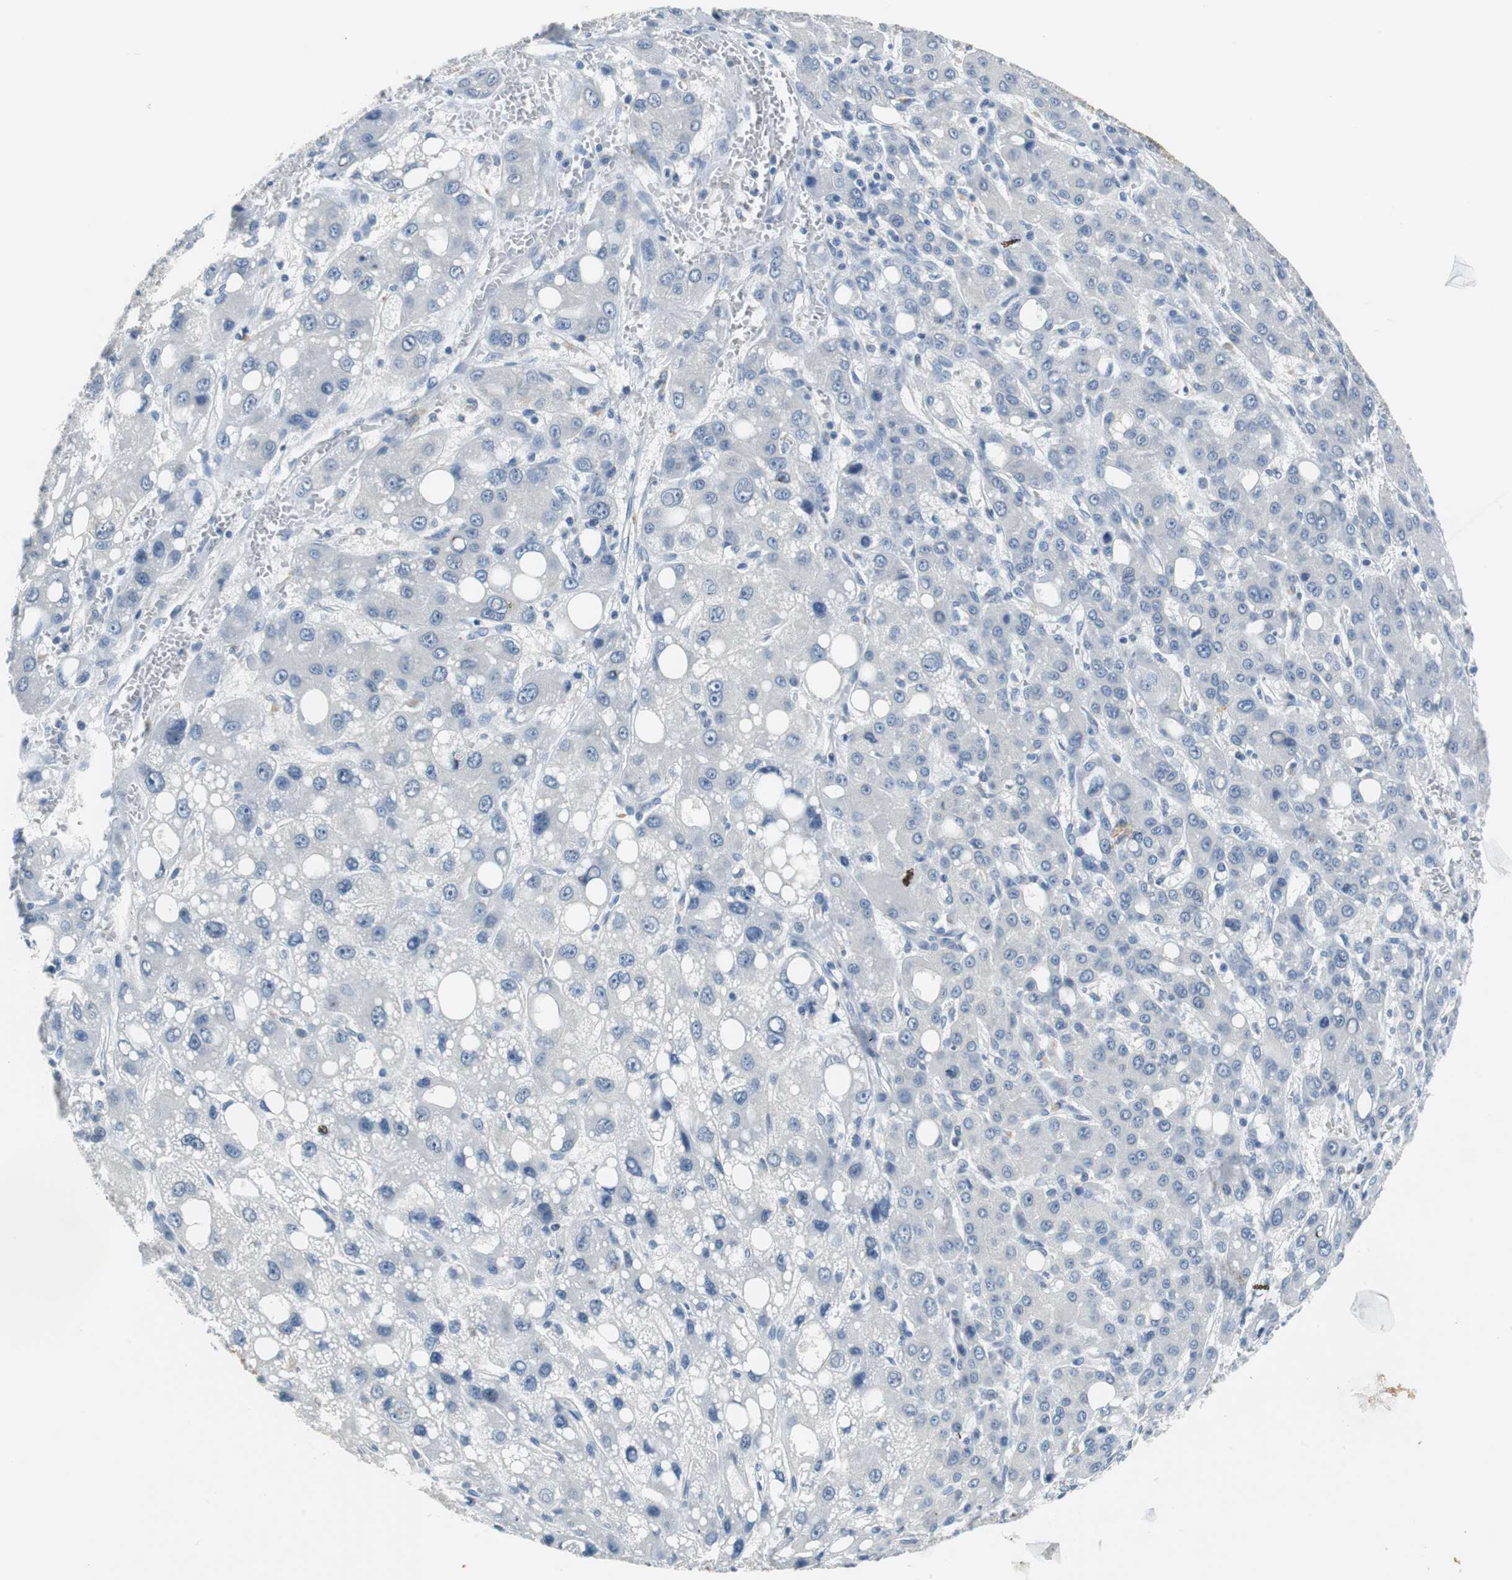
{"staining": {"intensity": "negative", "quantity": "none", "location": "none"}, "tissue": "liver cancer", "cell_type": "Tumor cells", "image_type": "cancer", "snomed": [{"axis": "morphology", "description": "Carcinoma, Hepatocellular, NOS"}, {"axis": "topography", "description": "Liver"}], "caption": "Immunohistochemical staining of hepatocellular carcinoma (liver) exhibits no significant staining in tumor cells.", "gene": "MUC7", "patient": {"sex": "male", "age": 55}}